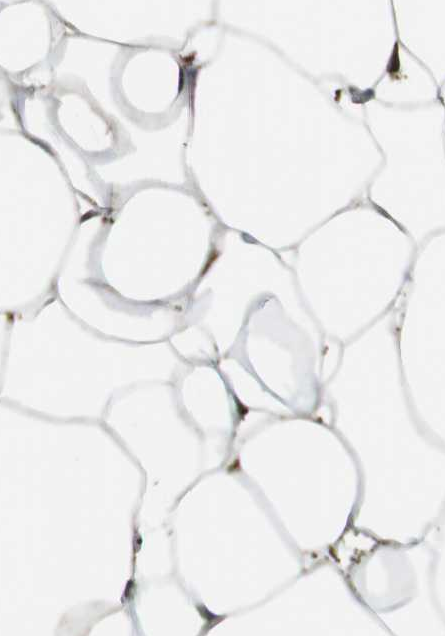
{"staining": {"intensity": "moderate", "quantity": "25%-75%", "location": "cytoplasmic/membranous"}, "tissue": "adipose tissue", "cell_type": "Adipocytes", "image_type": "normal", "snomed": [{"axis": "morphology", "description": "Normal tissue, NOS"}, {"axis": "topography", "description": "Breast"}, {"axis": "topography", "description": "Adipose tissue"}], "caption": "Immunohistochemistry histopathology image of benign adipose tissue: adipose tissue stained using immunohistochemistry reveals medium levels of moderate protein expression localized specifically in the cytoplasmic/membranous of adipocytes, appearing as a cytoplasmic/membranous brown color.", "gene": "SFT2D1", "patient": {"sex": "female", "age": 25}}